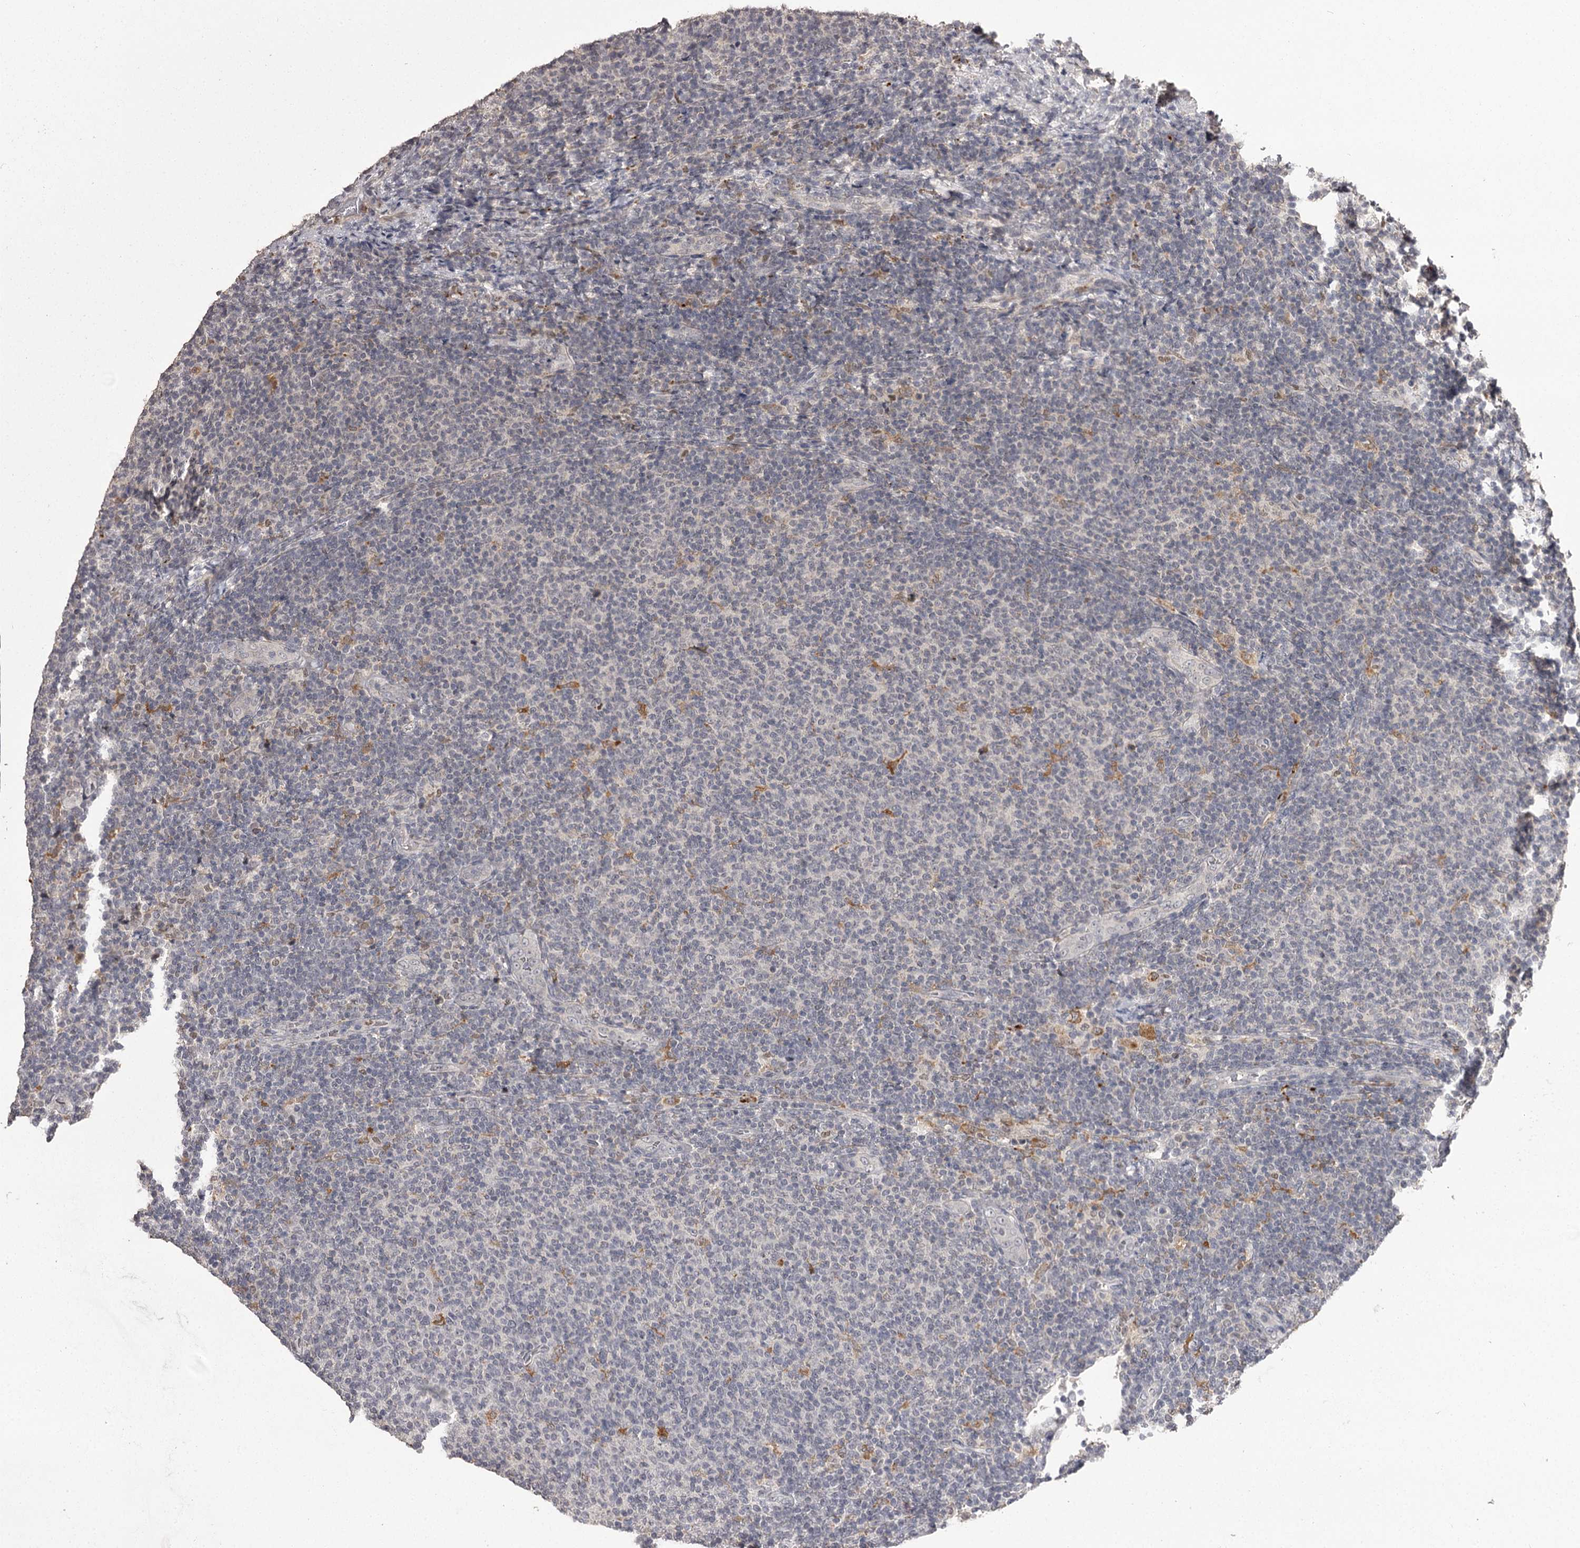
{"staining": {"intensity": "negative", "quantity": "none", "location": "none"}, "tissue": "lymphoma", "cell_type": "Tumor cells", "image_type": "cancer", "snomed": [{"axis": "morphology", "description": "Malignant lymphoma, non-Hodgkin's type, Low grade"}, {"axis": "topography", "description": "Lymph node"}], "caption": "Immunohistochemistry (IHC) of malignant lymphoma, non-Hodgkin's type (low-grade) displays no staining in tumor cells. (Immunohistochemistry, brightfield microscopy, high magnification).", "gene": "SLC32A1", "patient": {"sex": "male", "age": 66}}